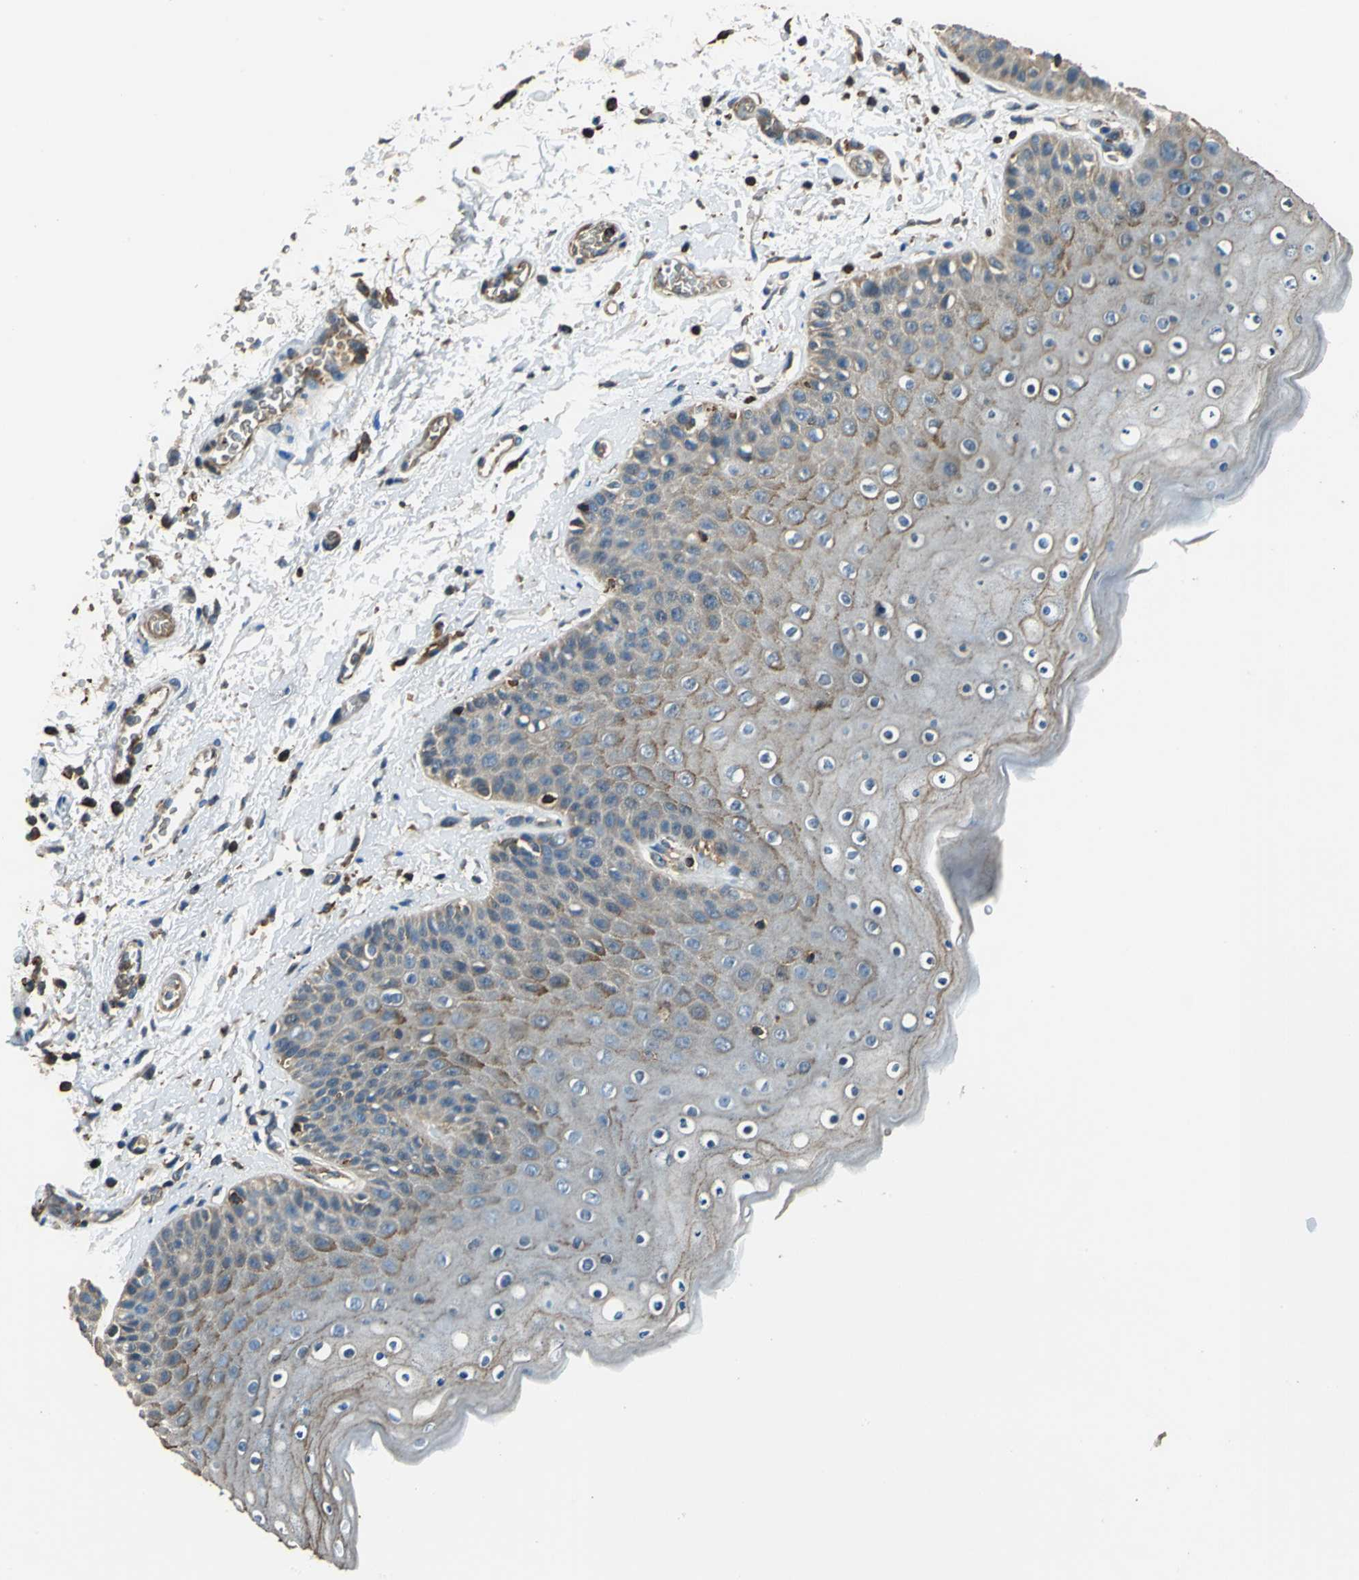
{"staining": {"intensity": "moderate", "quantity": ">75%", "location": "cytoplasmic/membranous"}, "tissue": "skin", "cell_type": "Epidermal cells", "image_type": "normal", "snomed": [{"axis": "morphology", "description": "Normal tissue, NOS"}, {"axis": "topography", "description": "Anal"}], "caption": "The histopathology image reveals immunohistochemical staining of unremarkable skin. There is moderate cytoplasmic/membranous positivity is present in approximately >75% of epidermal cells.", "gene": "PARVA", "patient": {"sex": "female", "age": 46}}